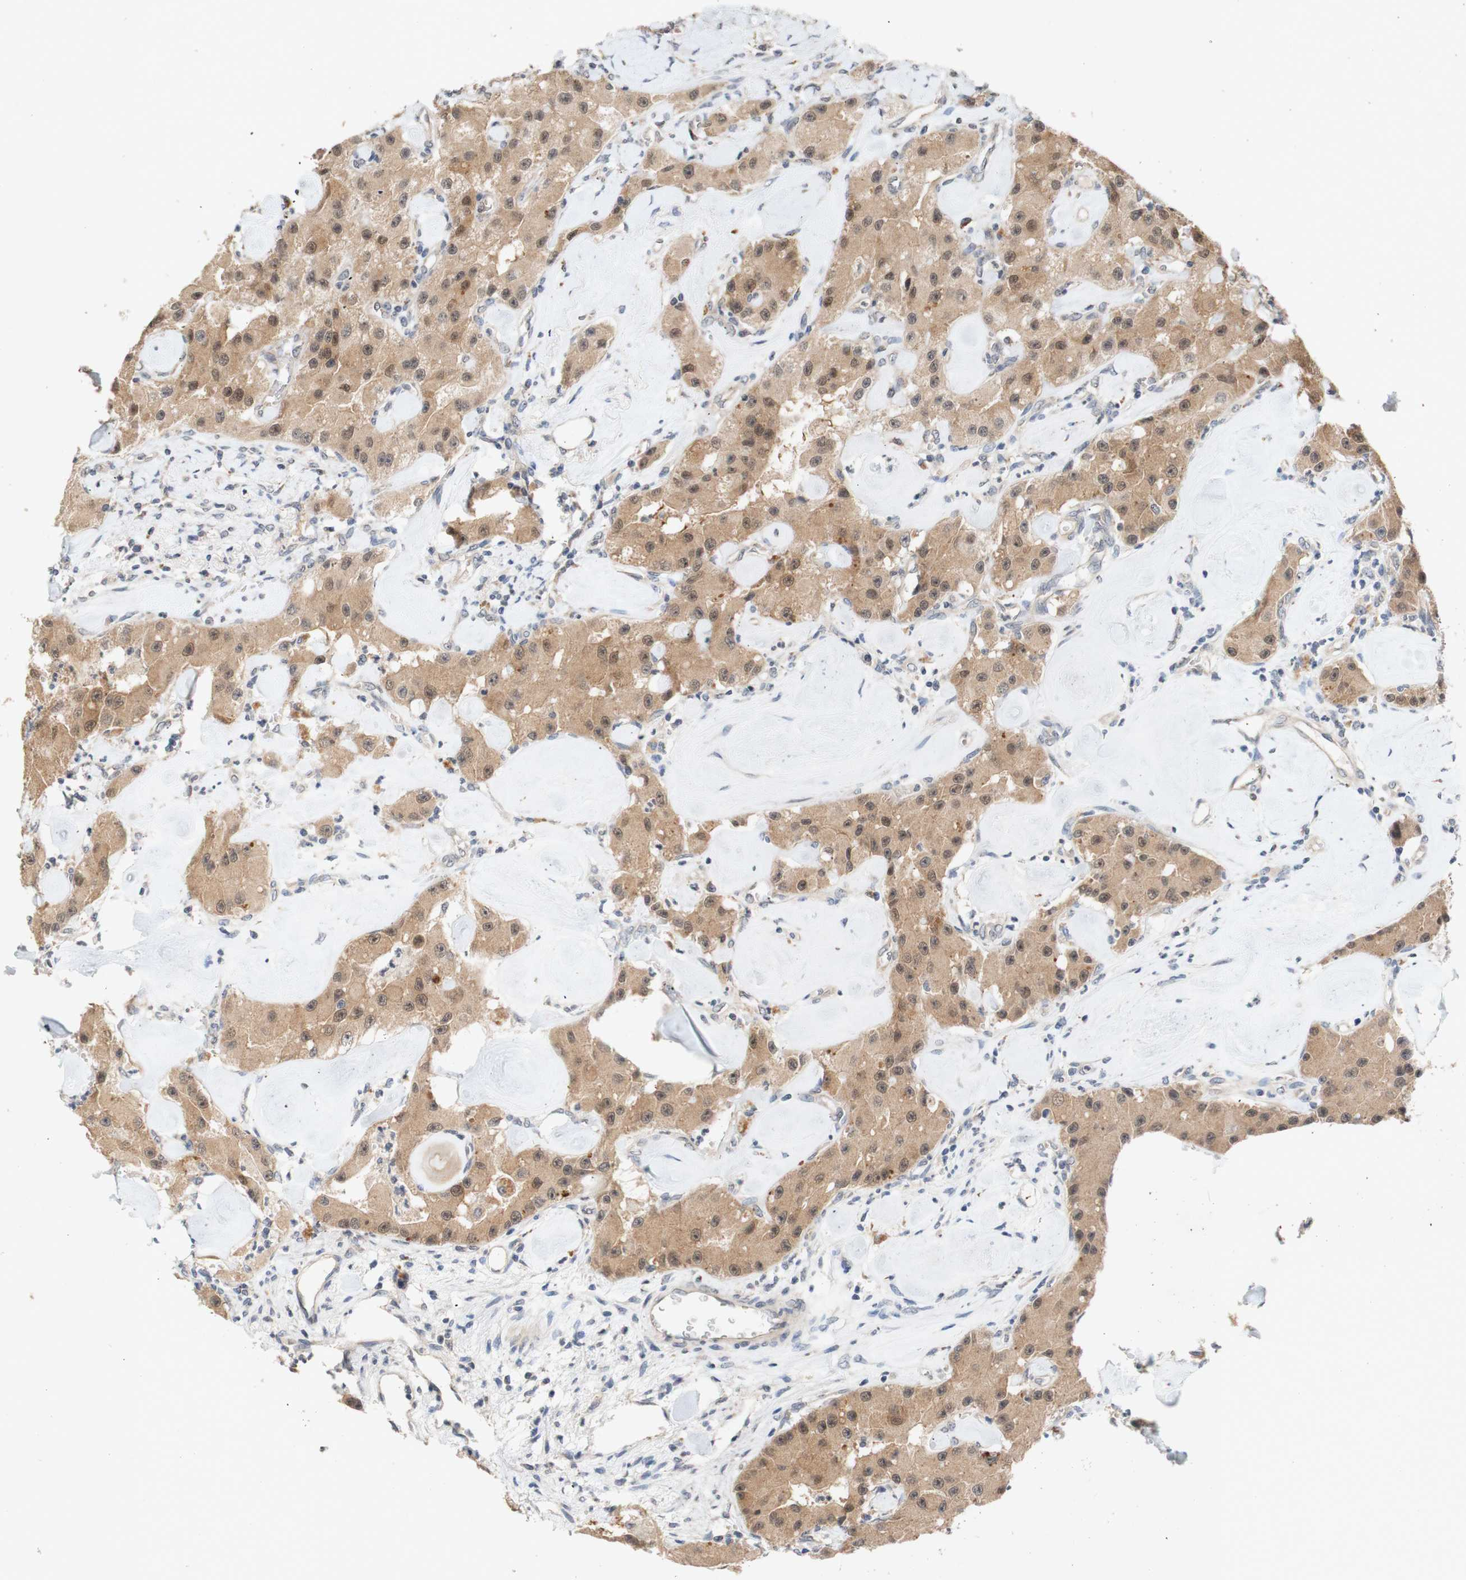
{"staining": {"intensity": "moderate", "quantity": ">75%", "location": "cytoplasmic/membranous"}, "tissue": "carcinoid", "cell_type": "Tumor cells", "image_type": "cancer", "snomed": [{"axis": "morphology", "description": "Carcinoid, malignant, NOS"}, {"axis": "topography", "description": "Pancreas"}], "caption": "Immunohistochemical staining of human carcinoid (malignant) exhibits medium levels of moderate cytoplasmic/membranous protein staining in about >75% of tumor cells.", "gene": "PIN1", "patient": {"sex": "male", "age": 41}}